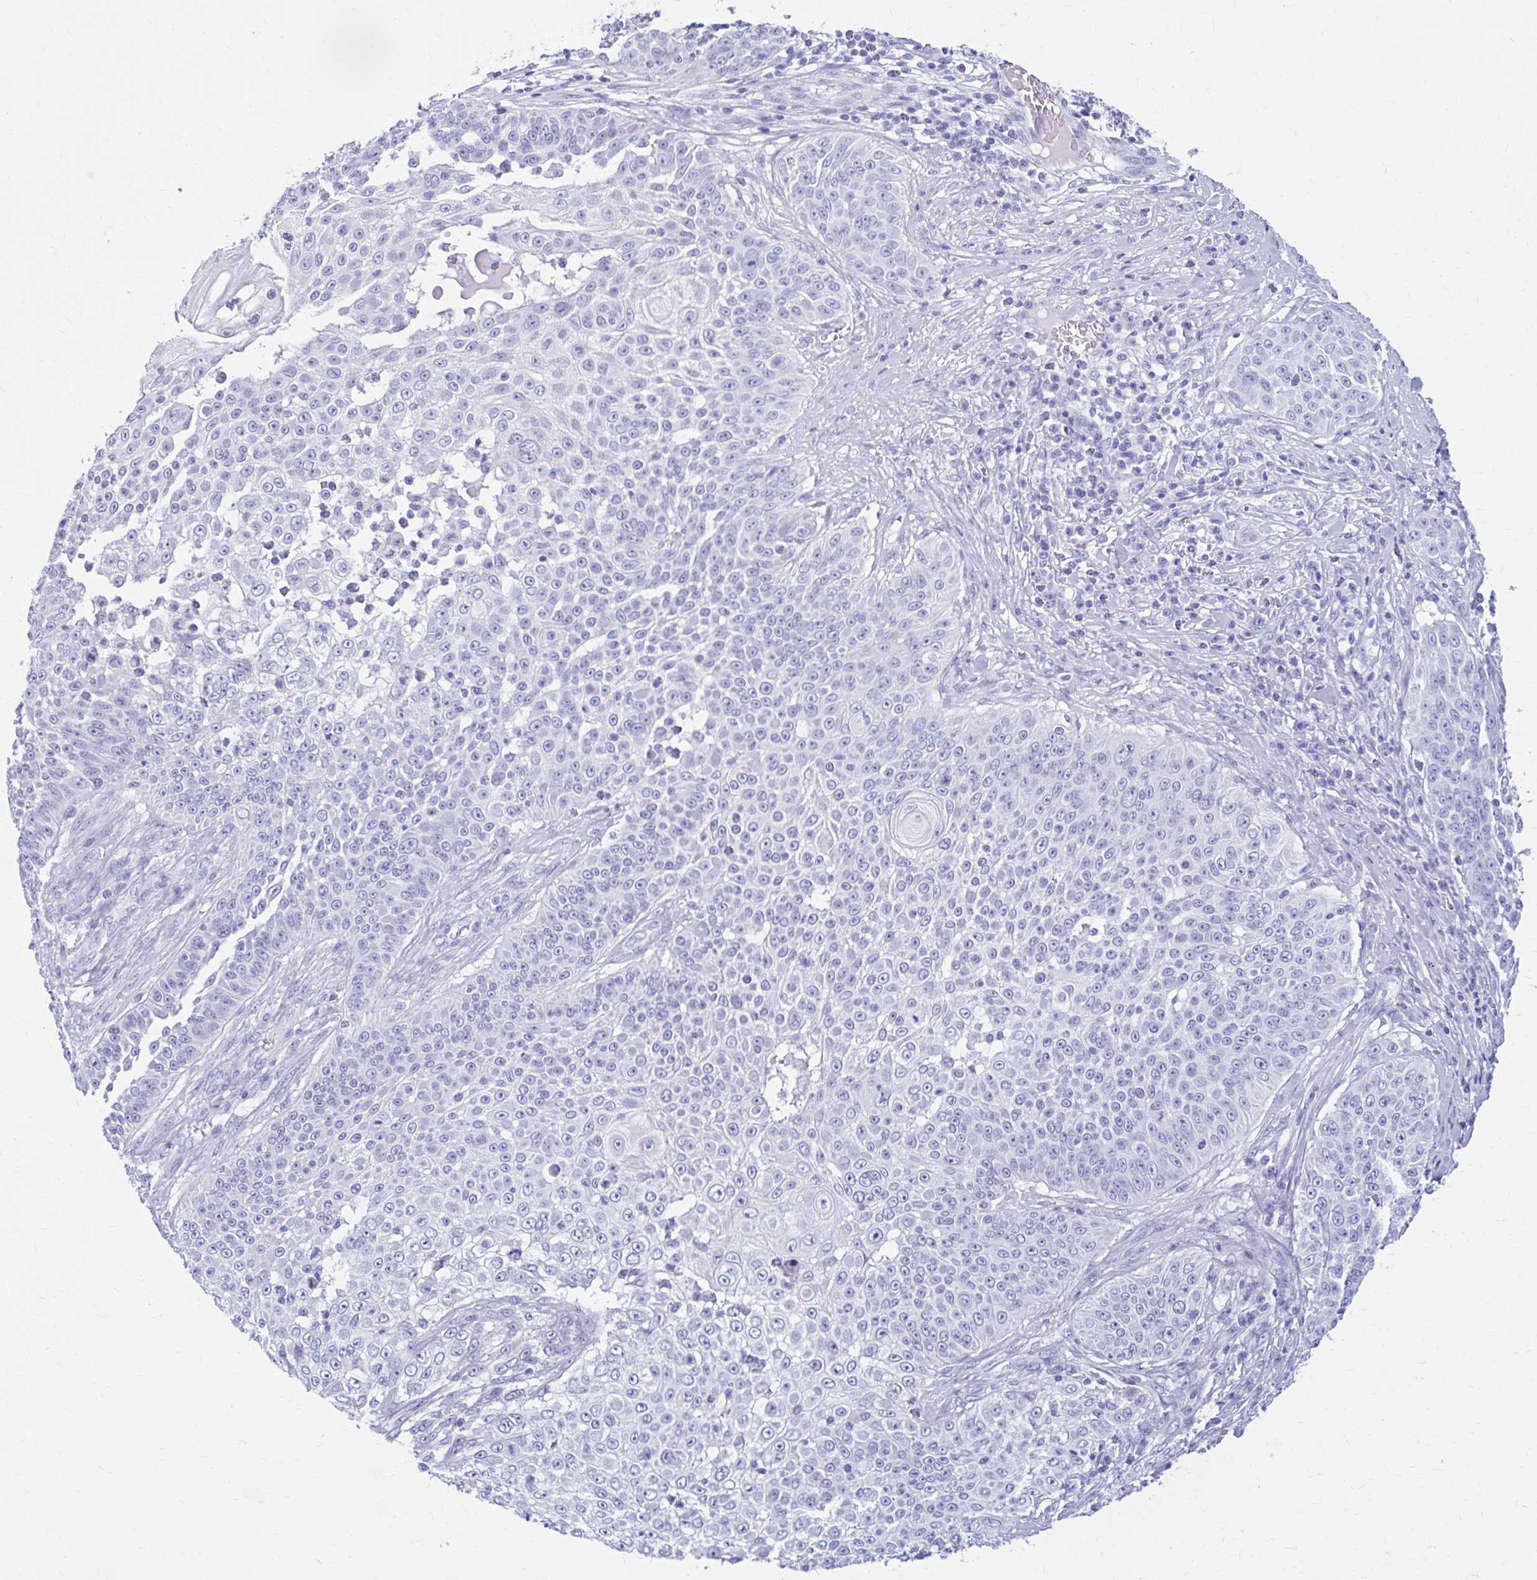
{"staining": {"intensity": "negative", "quantity": "none", "location": "none"}, "tissue": "skin cancer", "cell_type": "Tumor cells", "image_type": "cancer", "snomed": [{"axis": "morphology", "description": "Squamous cell carcinoma, NOS"}, {"axis": "topography", "description": "Skin"}], "caption": "An image of skin cancer (squamous cell carcinoma) stained for a protein reveals no brown staining in tumor cells.", "gene": "NSG2", "patient": {"sex": "male", "age": 24}}